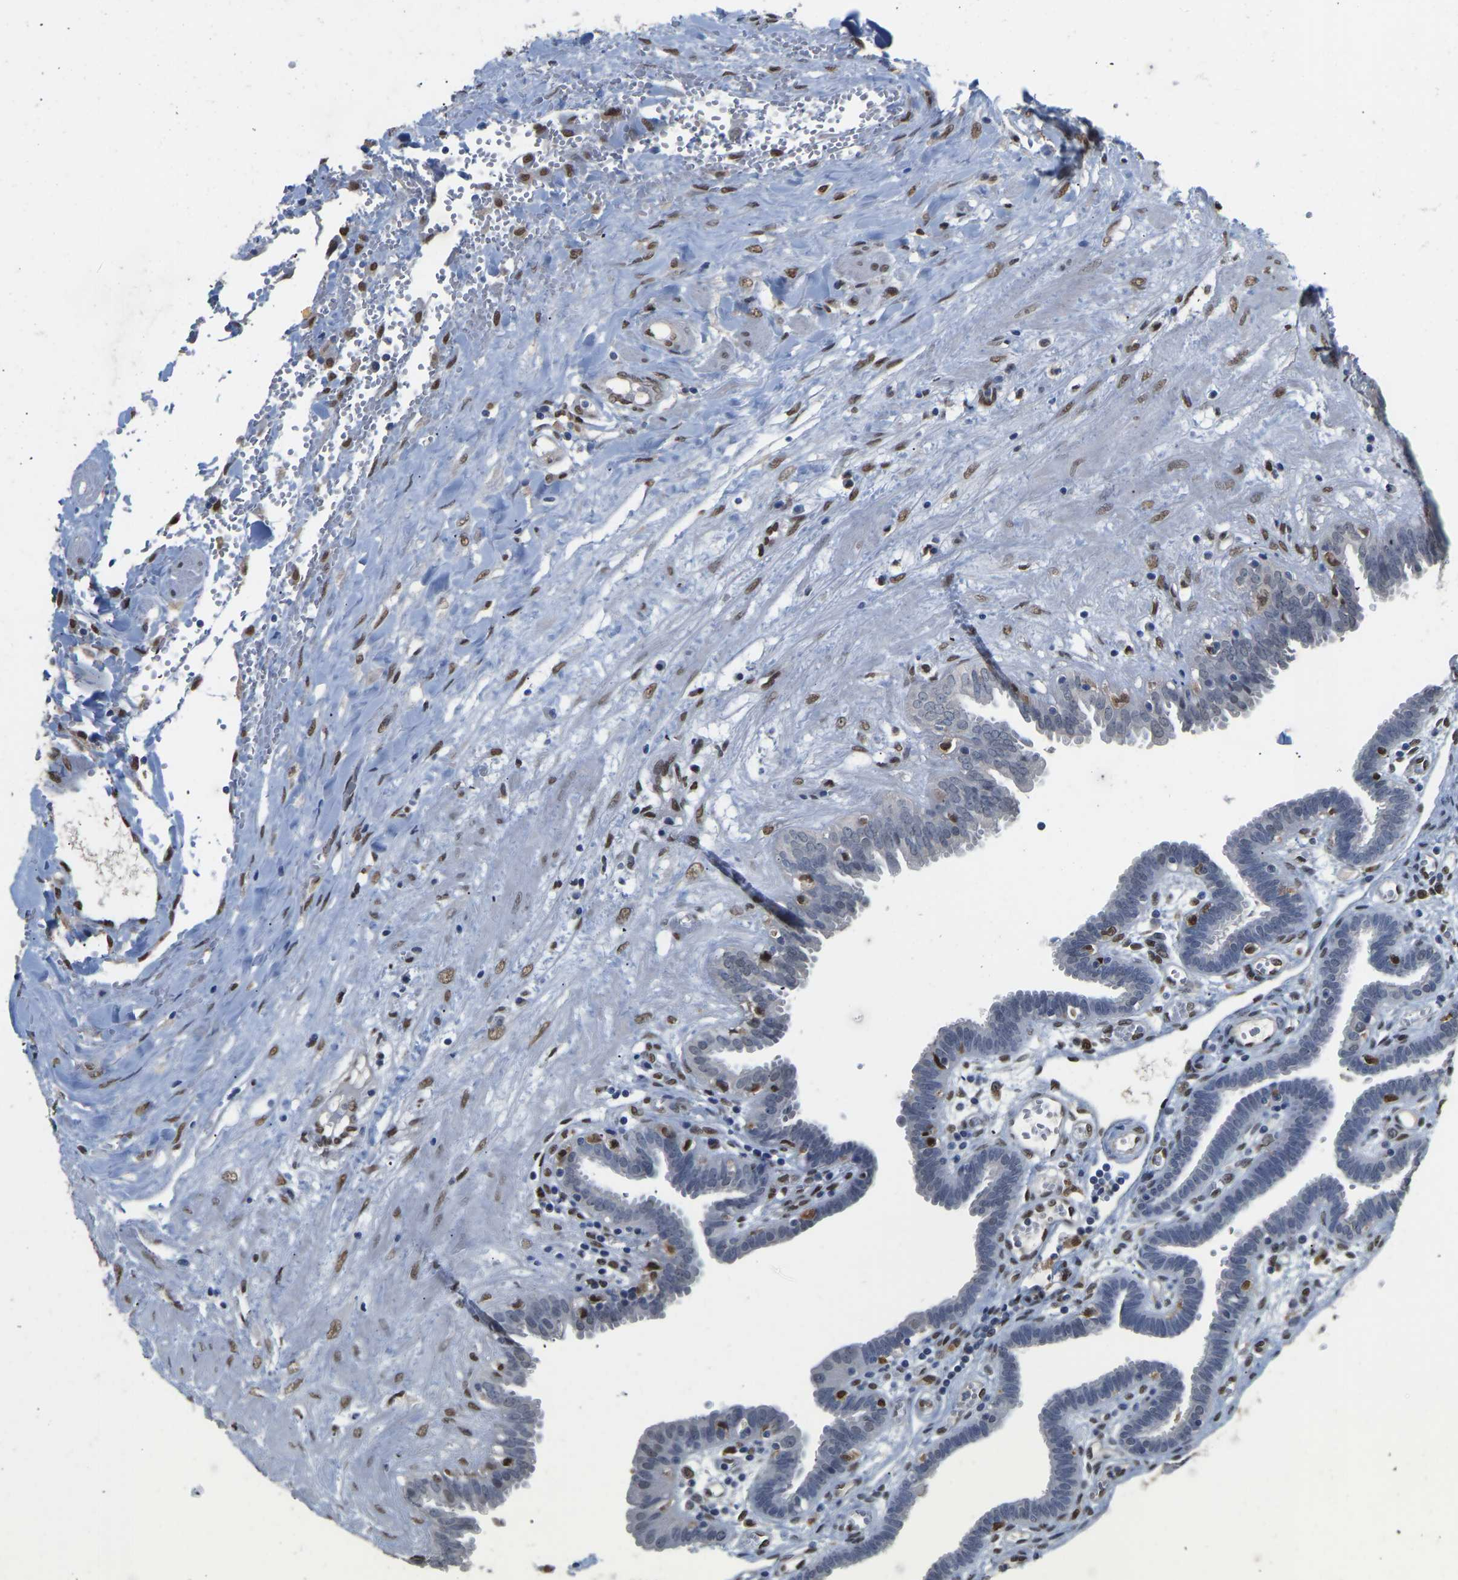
{"staining": {"intensity": "negative", "quantity": "none", "location": "none"}, "tissue": "fallopian tube", "cell_type": "Glandular cells", "image_type": "normal", "snomed": [{"axis": "morphology", "description": "Normal tissue, NOS"}, {"axis": "topography", "description": "Fallopian tube"}, {"axis": "topography", "description": "Placenta"}], "caption": "Photomicrograph shows no significant protein positivity in glandular cells of benign fallopian tube.", "gene": "QKI", "patient": {"sex": "female", "age": 32}}